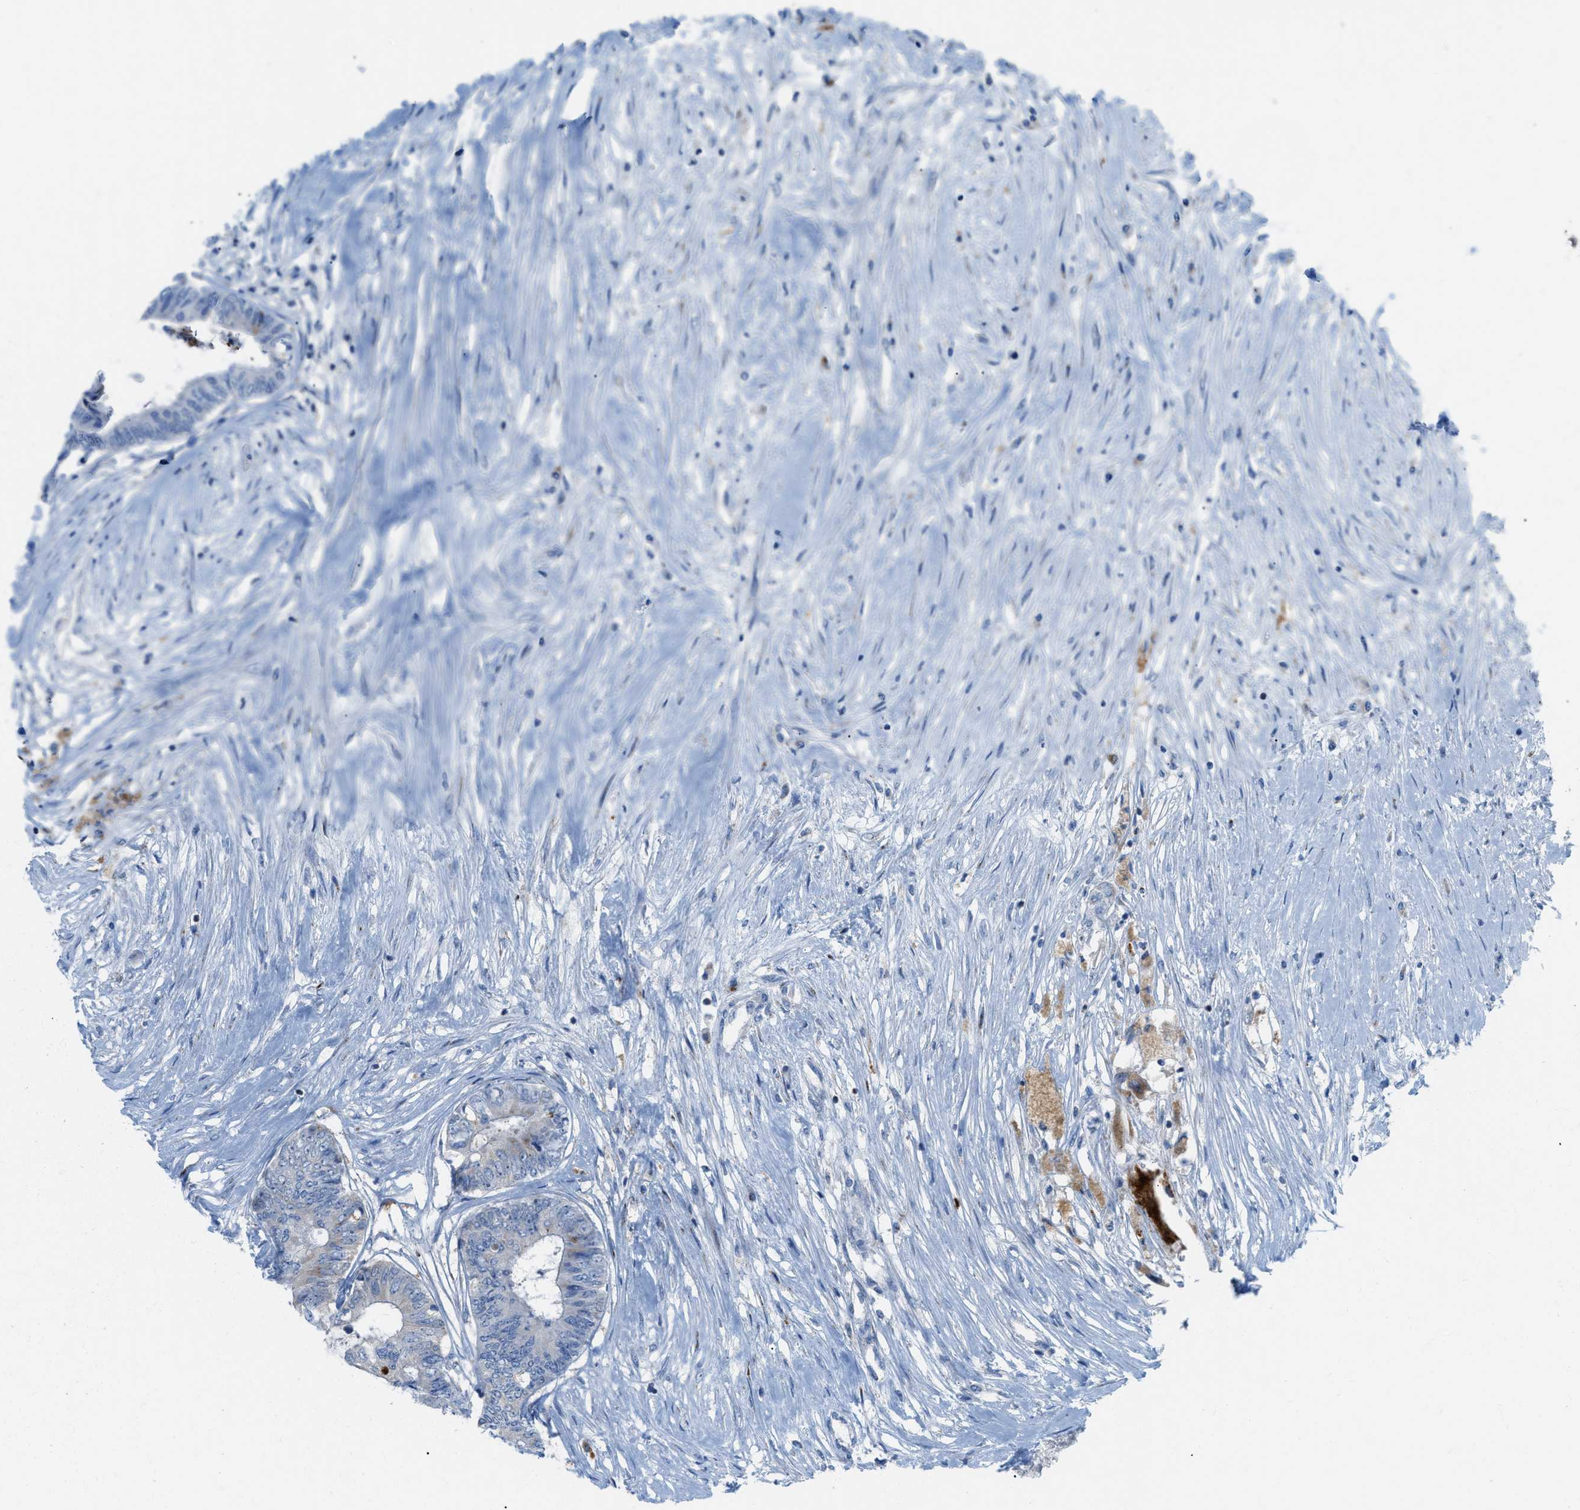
{"staining": {"intensity": "negative", "quantity": "none", "location": "none"}, "tissue": "colorectal cancer", "cell_type": "Tumor cells", "image_type": "cancer", "snomed": [{"axis": "morphology", "description": "Adenocarcinoma, NOS"}, {"axis": "topography", "description": "Rectum"}], "caption": "The photomicrograph shows no staining of tumor cells in adenocarcinoma (colorectal).", "gene": "RBBP9", "patient": {"sex": "male", "age": 63}}